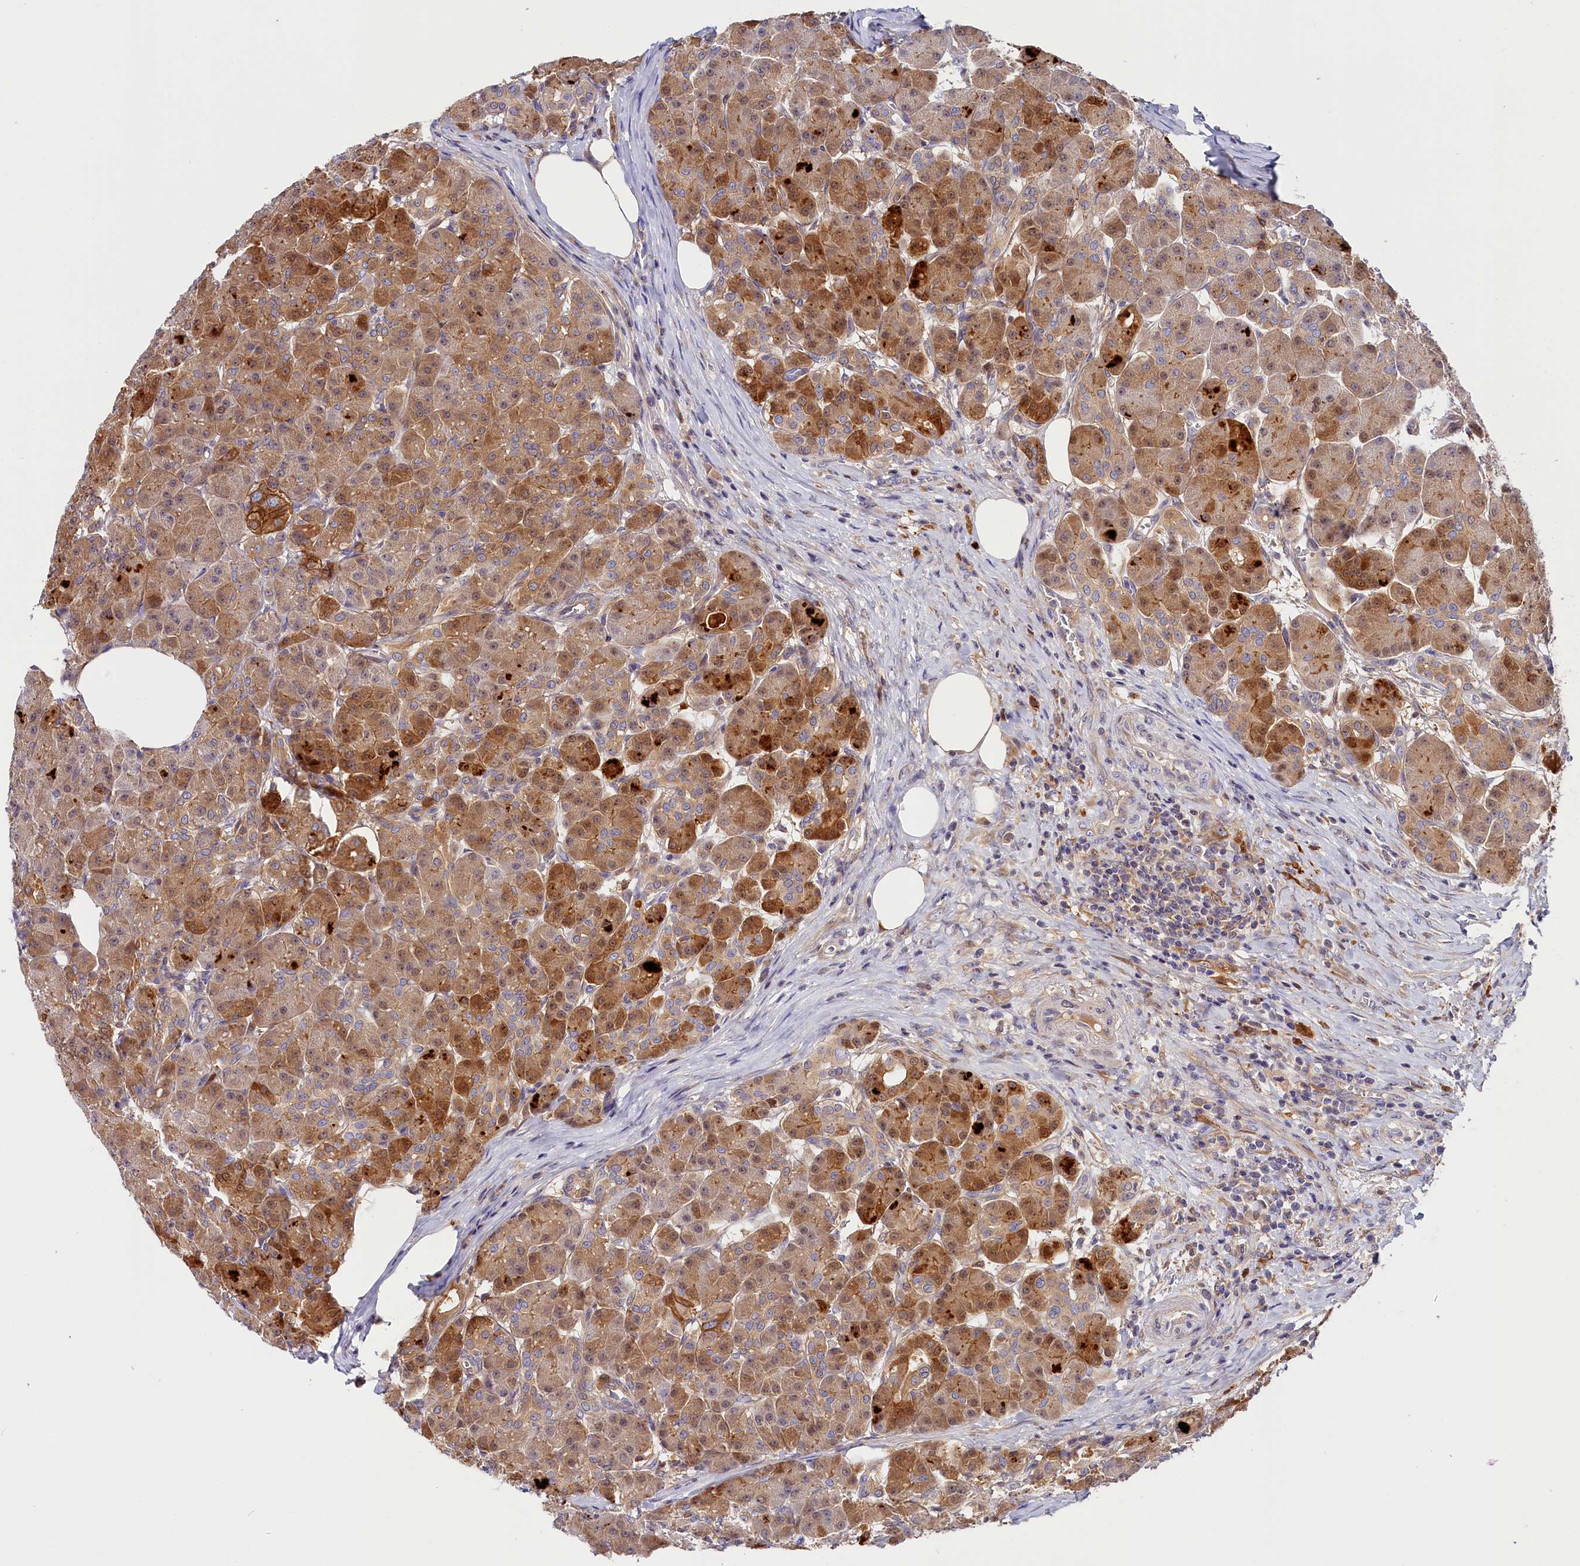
{"staining": {"intensity": "moderate", "quantity": "25%-75%", "location": "cytoplasmic/membranous"}, "tissue": "pancreas", "cell_type": "Exocrine glandular cells", "image_type": "normal", "snomed": [{"axis": "morphology", "description": "Normal tissue, NOS"}, {"axis": "topography", "description": "Pancreas"}], "caption": "Brown immunohistochemical staining in benign human pancreas exhibits moderate cytoplasmic/membranous expression in about 25%-75% of exocrine glandular cells. The staining was performed using DAB to visualize the protein expression in brown, while the nuclei were stained in blue with hematoxylin (Magnification: 20x).", "gene": "KATNB1", "patient": {"sex": "male", "age": 63}}